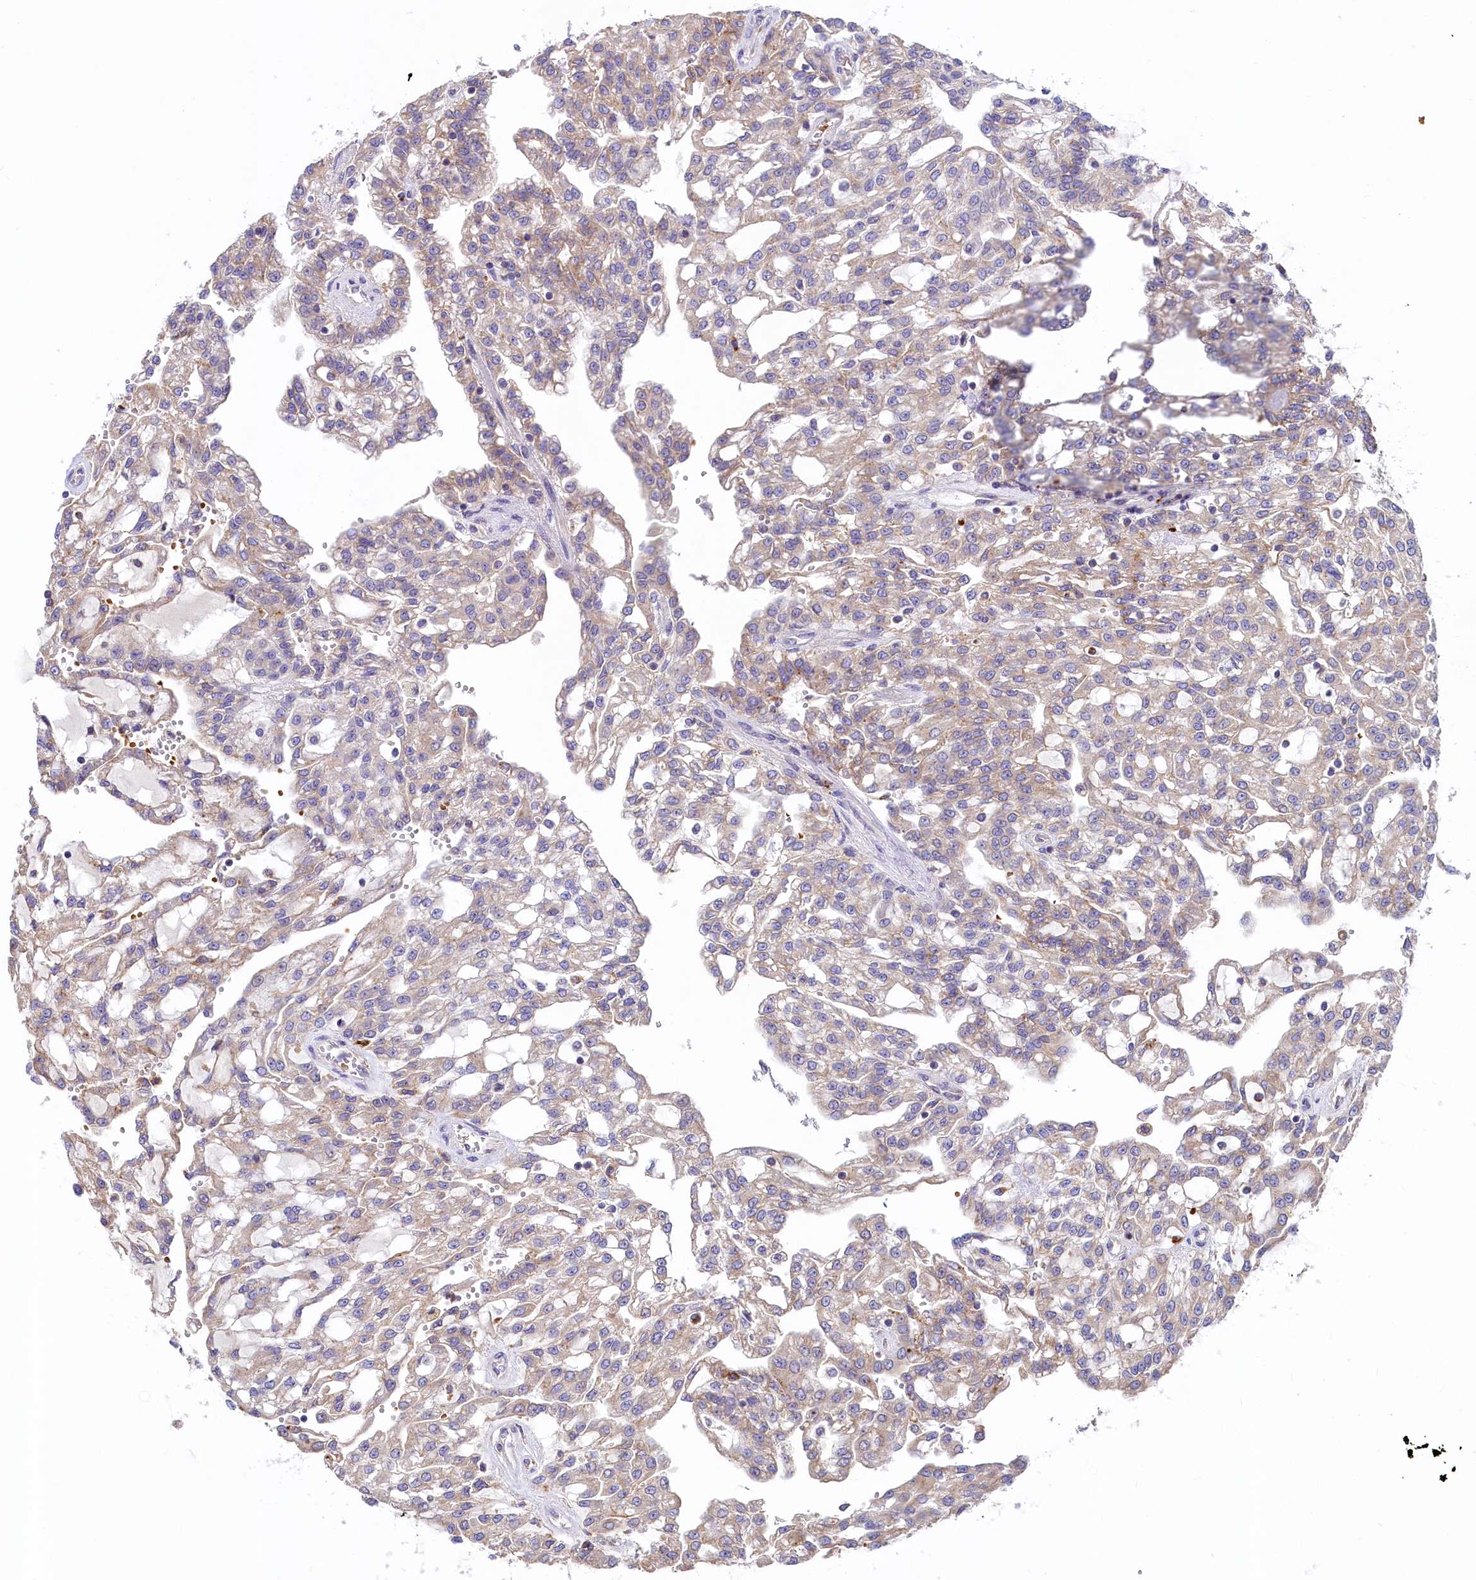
{"staining": {"intensity": "weak", "quantity": "<25%", "location": "cytoplasmic/membranous"}, "tissue": "renal cancer", "cell_type": "Tumor cells", "image_type": "cancer", "snomed": [{"axis": "morphology", "description": "Adenocarcinoma, NOS"}, {"axis": "topography", "description": "Kidney"}], "caption": "The photomicrograph displays no staining of tumor cells in renal cancer (adenocarcinoma).", "gene": "HPS6", "patient": {"sex": "male", "age": 63}}